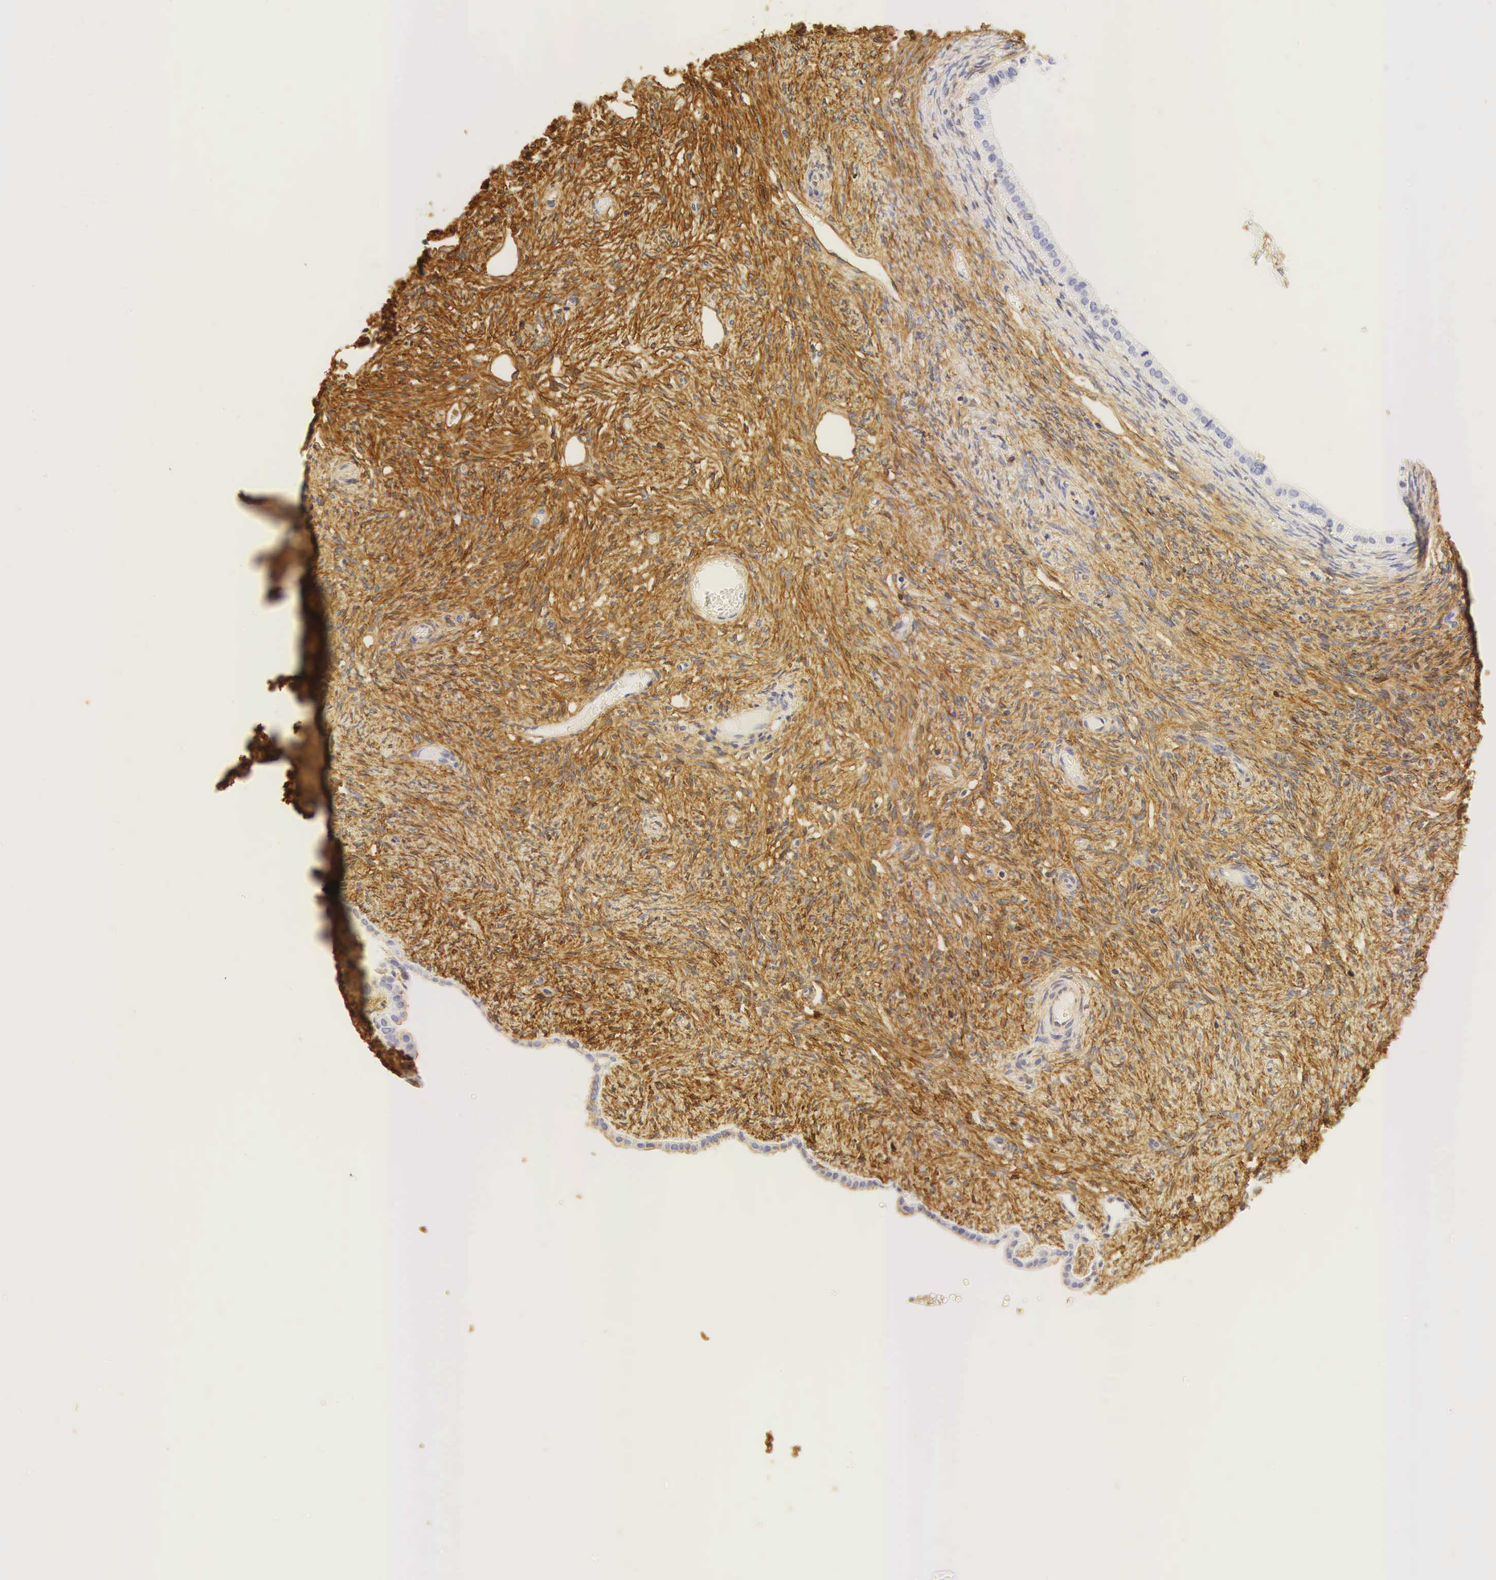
{"staining": {"intensity": "negative", "quantity": "none", "location": "none"}, "tissue": "ovarian cancer", "cell_type": "Tumor cells", "image_type": "cancer", "snomed": [{"axis": "morphology", "description": "Cystadenocarcinoma, mucinous, NOS"}, {"axis": "topography", "description": "Ovary"}], "caption": "Immunohistochemistry (IHC) histopathology image of mucinous cystadenocarcinoma (ovarian) stained for a protein (brown), which displays no staining in tumor cells. The staining was performed using DAB to visualize the protein expression in brown, while the nuclei were stained in blue with hematoxylin (Magnification: 20x).", "gene": "CD99", "patient": {"sex": "female", "age": 57}}